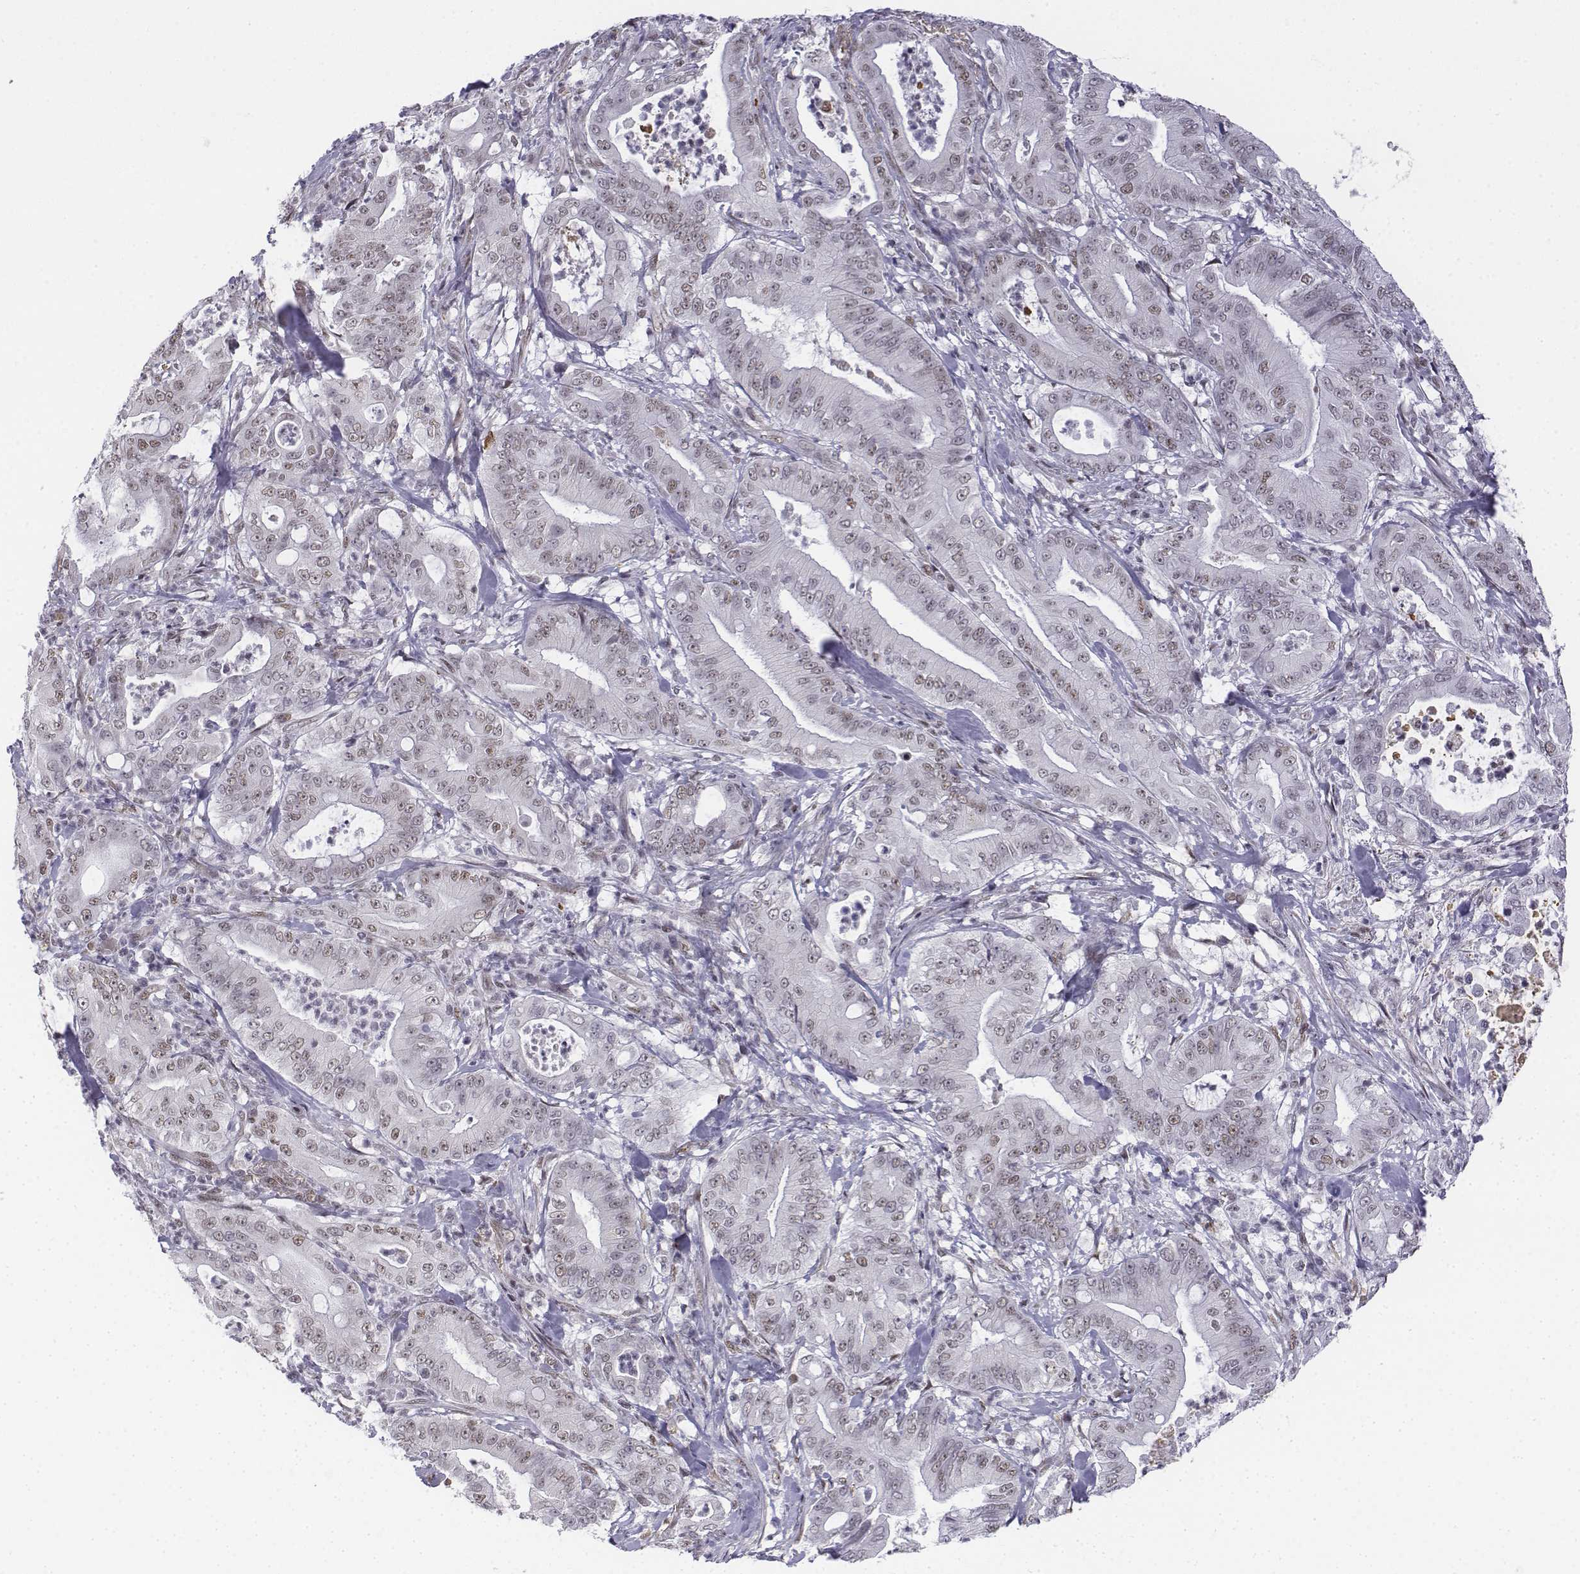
{"staining": {"intensity": "weak", "quantity": "<25%", "location": "nuclear"}, "tissue": "pancreatic cancer", "cell_type": "Tumor cells", "image_type": "cancer", "snomed": [{"axis": "morphology", "description": "Adenocarcinoma, NOS"}, {"axis": "topography", "description": "Pancreas"}], "caption": "Protein analysis of adenocarcinoma (pancreatic) displays no significant staining in tumor cells.", "gene": "SETD1A", "patient": {"sex": "male", "age": 71}}